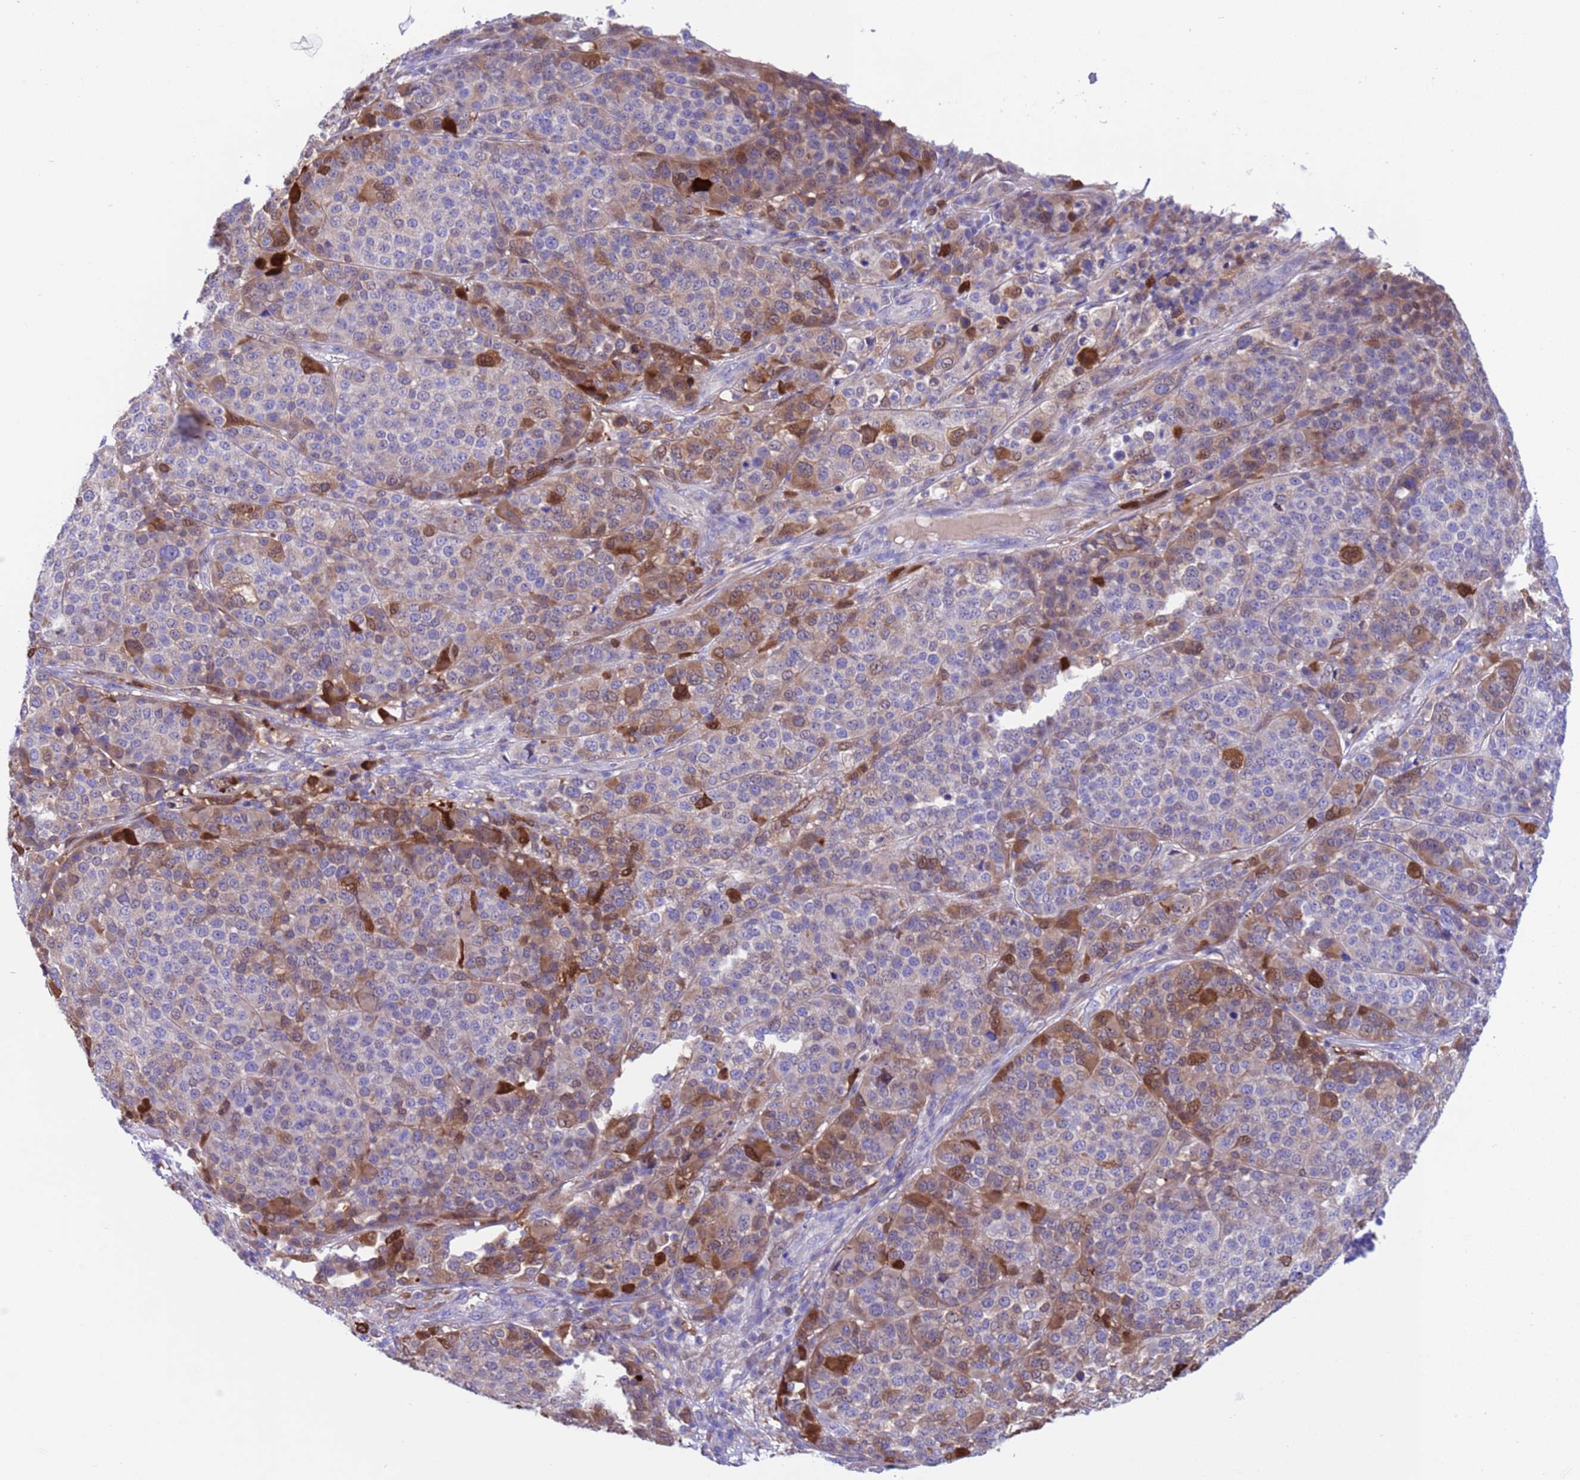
{"staining": {"intensity": "moderate", "quantity": "<25%", "location": "cytoplasmic/membranous,nuclear"}, "tissue": "melanoma", "cell_type": "Tumor cells", "image_type": "cancer", "snomed": [{"axis": "morphology", "description": "Malignant melanoma, Metastatic site"}, {"axis": "topography", "description": "Lymph node"}], "caption": "An immunohistochemistry (IHC) photomicrograph of tumor tissue is shown. Protein staining in brown shows moderate cytoplasmic/membranous and nuclear positivity in melanoma within tumor cells.", "gene": "C6orf47", "patient": {"sex": "male", "age": 44}}